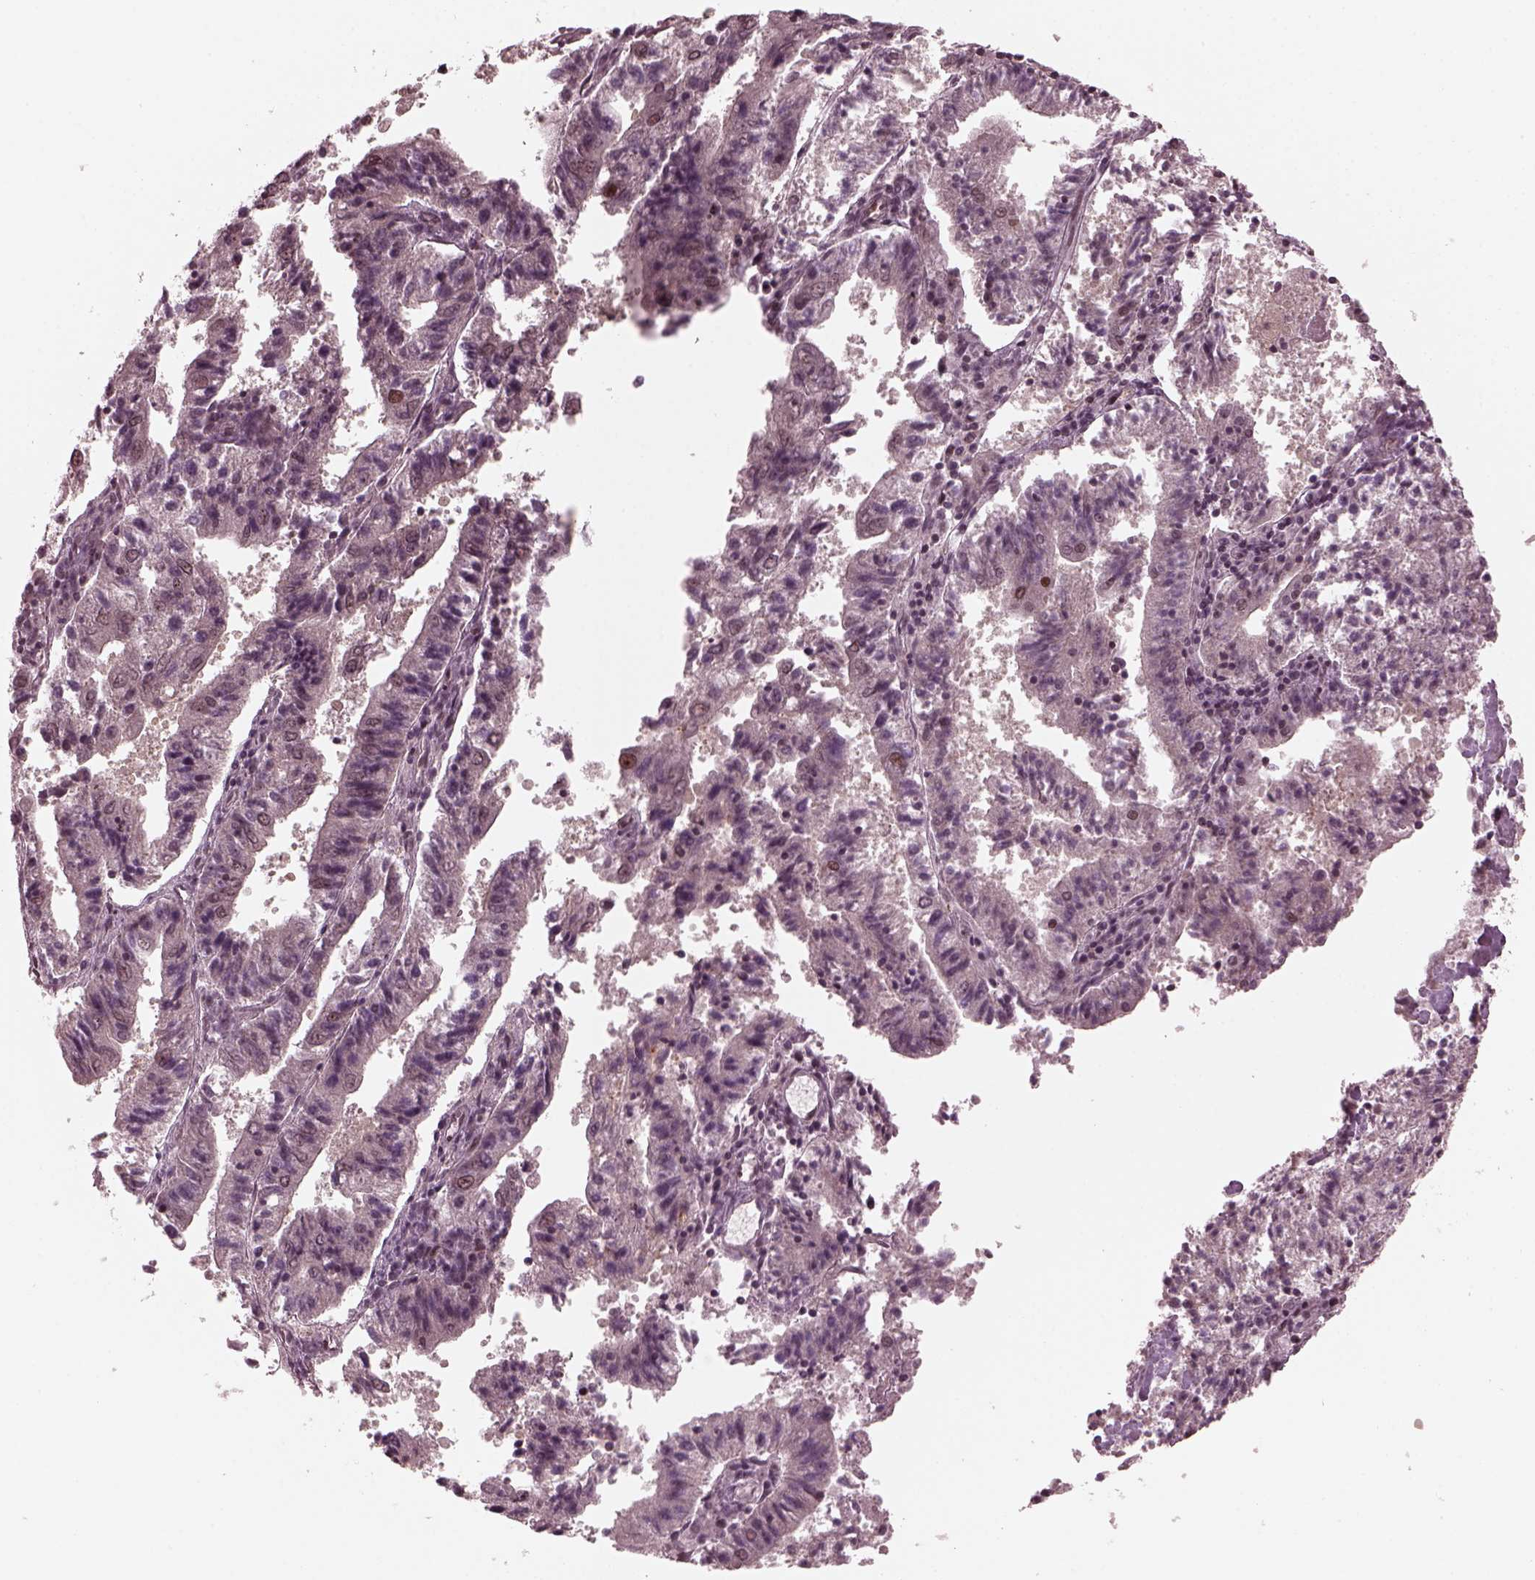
{"staining": {"intensity": "negative", "quantity": "none", "location": "none"}, "tissue": "endometrial cancer", "cell_type": "Tumor cells", "image_type": "cancer", "snomed": [{"axis": "morphology", "description": "Adenocarcinoma, NOS"}, {"axis": "topography", "description": "Endometrium"}], "caption": "IHC micrograph of neoplastic tissue: human endometrial adenocarcinoma stained with DAB shows no significant protein expression in tumor cells. (Stains: DAB (3,3'-diaminobenzidine) immunohistochemistry with hematoxylin counter stain, Microscopy: brightfield microscopy at high magnification).", "gene": "TRIB3", "patient": {"sex": "female", "age": 82}}